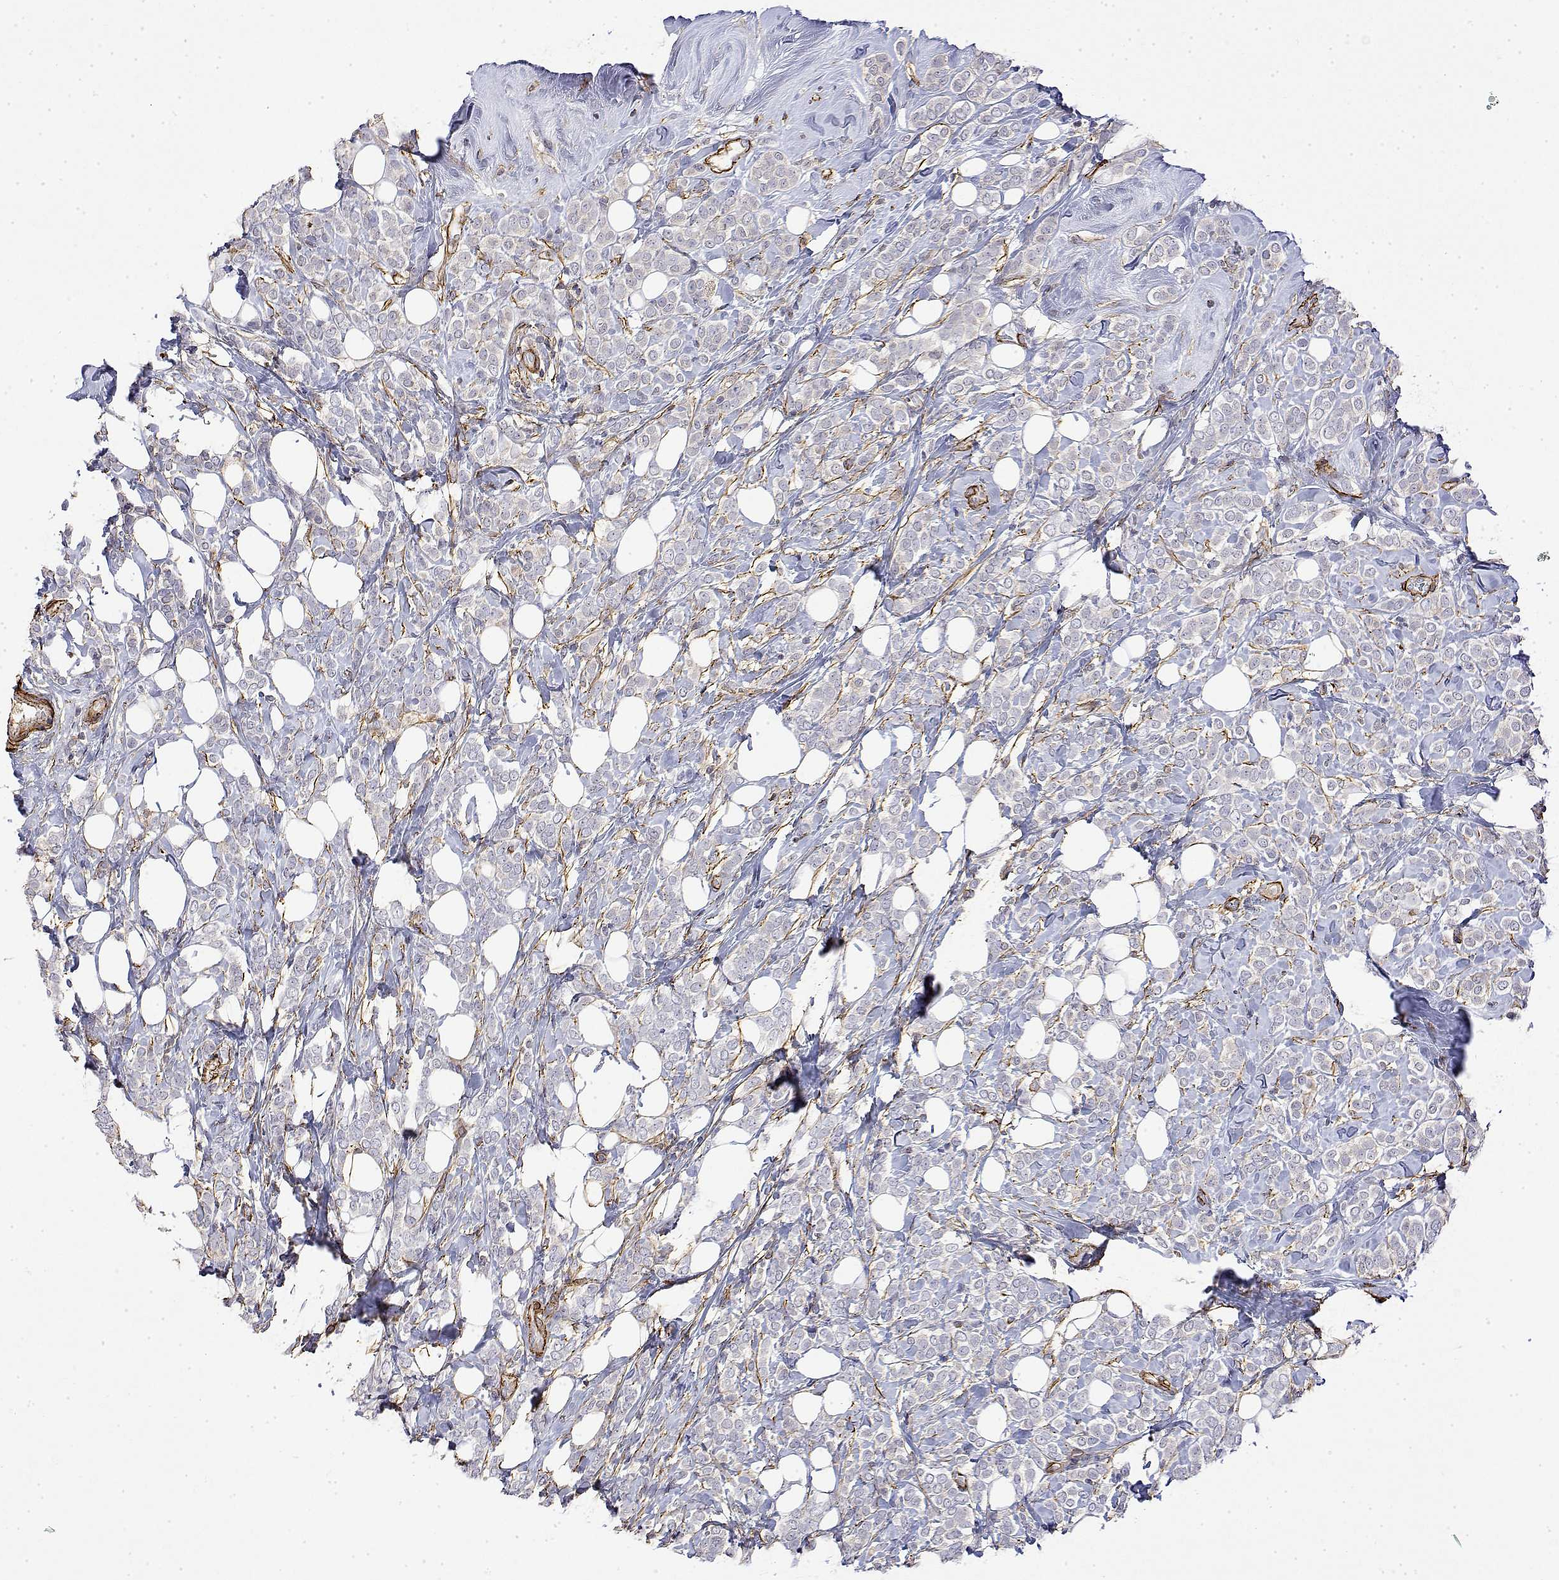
{"staining": {"intensity": "negative", "quantity": "none", "location": "none"}, "tissue": "breast cancer", "cell_type": "Tumor cells", "image_type": "cancer", "snomed": [{"axis": "morphology", "description": "Lobular carcinoma"}, {"axis": "topography", "description": "Breast"}], "caption": "Tumor cells are negative for protein expression in human breast lobular carcinoma. (DAB IHC, high magnification).", "gene": "SOWAHD", "patient": {"sex": "female", "age": 49}}